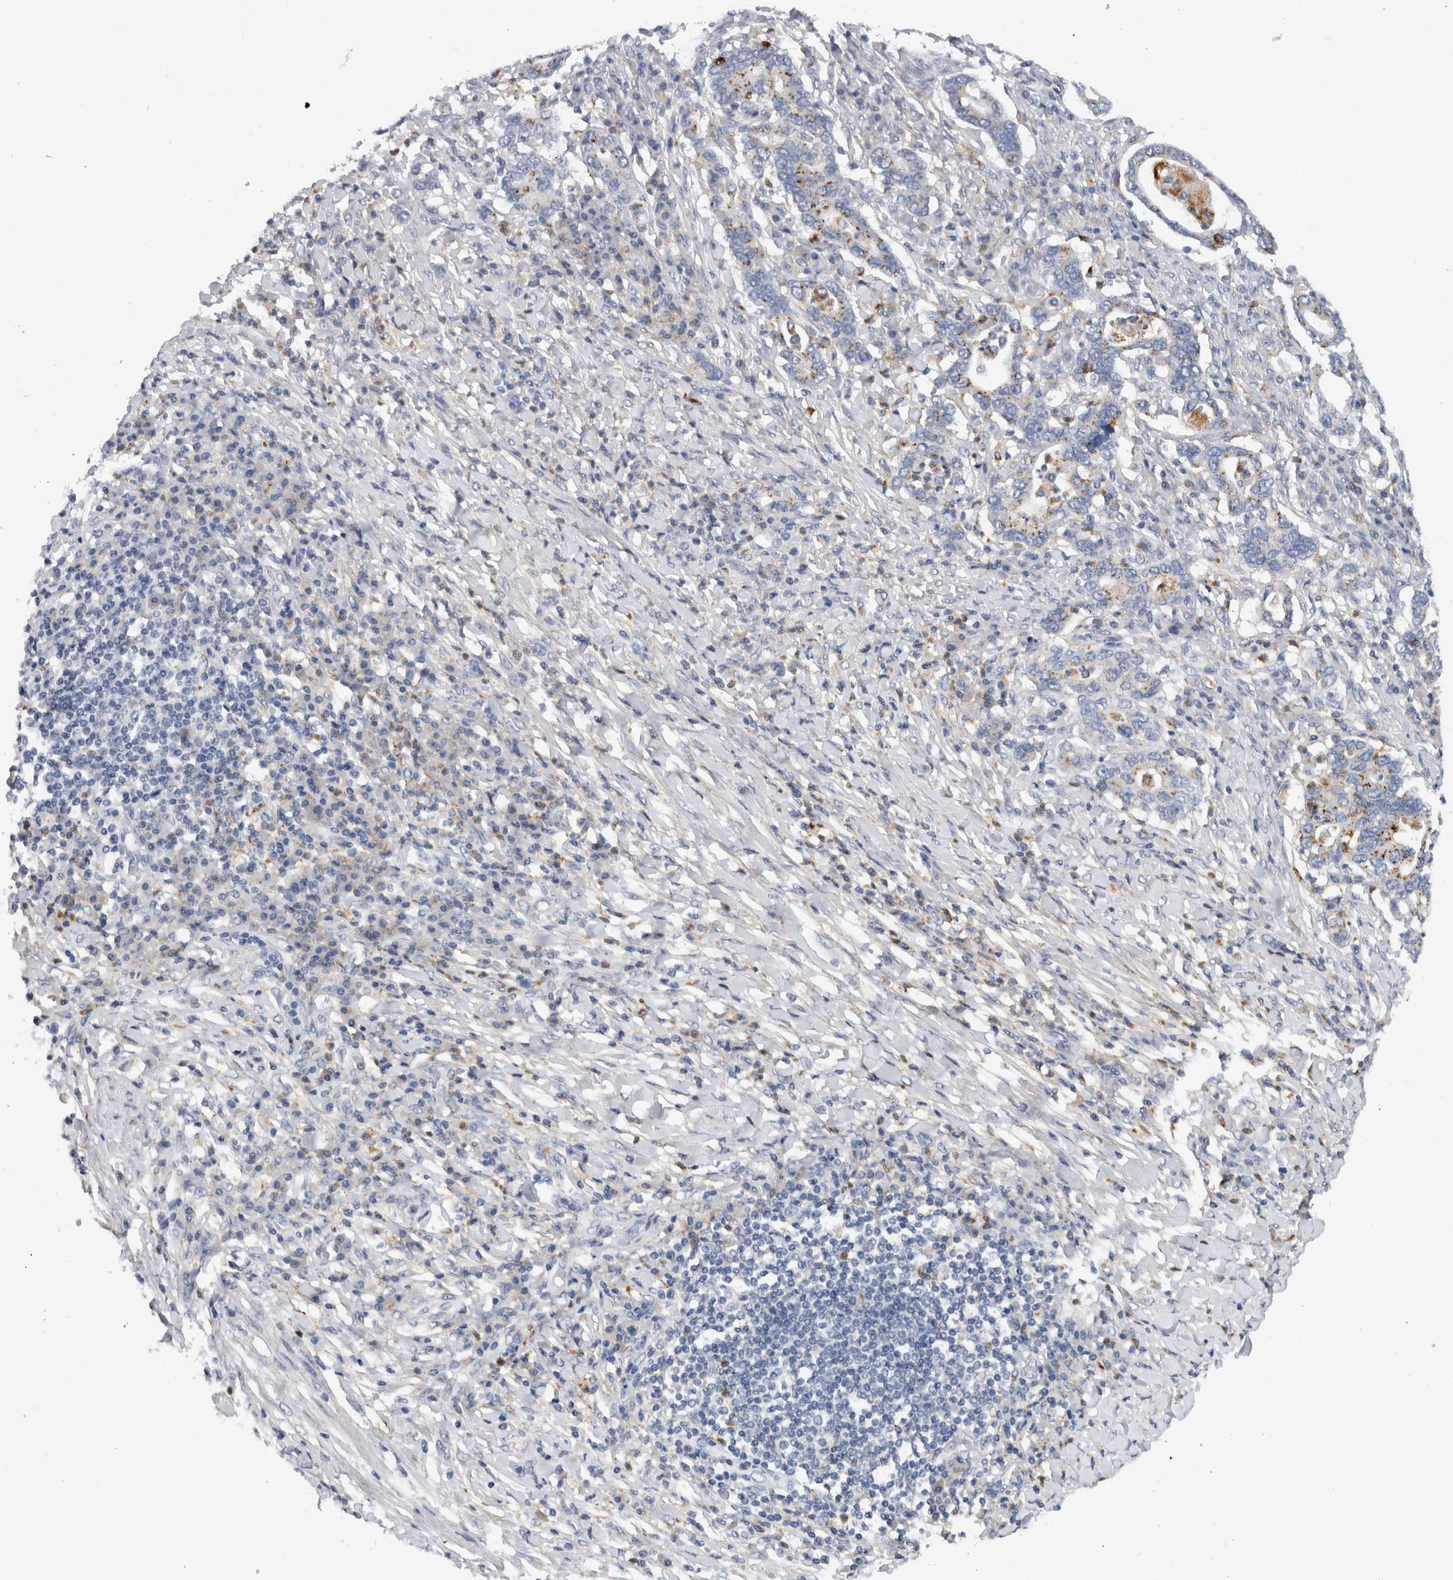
{"staining": {"intensity": "moderate", "quantity": "25%-75%", "location": "cytoplasmic/membranous"}, "tissue": "stomach cancer", "cell_type": "Tumor cells", "image_type": "cancer", "snomed": [{"axis": "morphology", "description": "Normal tissue, NOS"}, {"axis": "morphology", "description": "Adenocarcinoma, NOS"}, {"axis": "topography", "description": "Esophagus"}, {"axis": "topography", "description": "Stomach, upper"}, {"axis": "topography", "description": "Peripheral nerve tissue"}], "caption": "Protein expression analysis of human stomach cancer reveals moderate cytoplasmic/membranous staining in approximately 25%-75% of tumor cells. The protein is stained brown, and the nuclei are stained in blue (DAB IHC with brightfield microscopy, high magnification).", "gene": "CD63", "patient": {"sex": "male", "age": 62}}